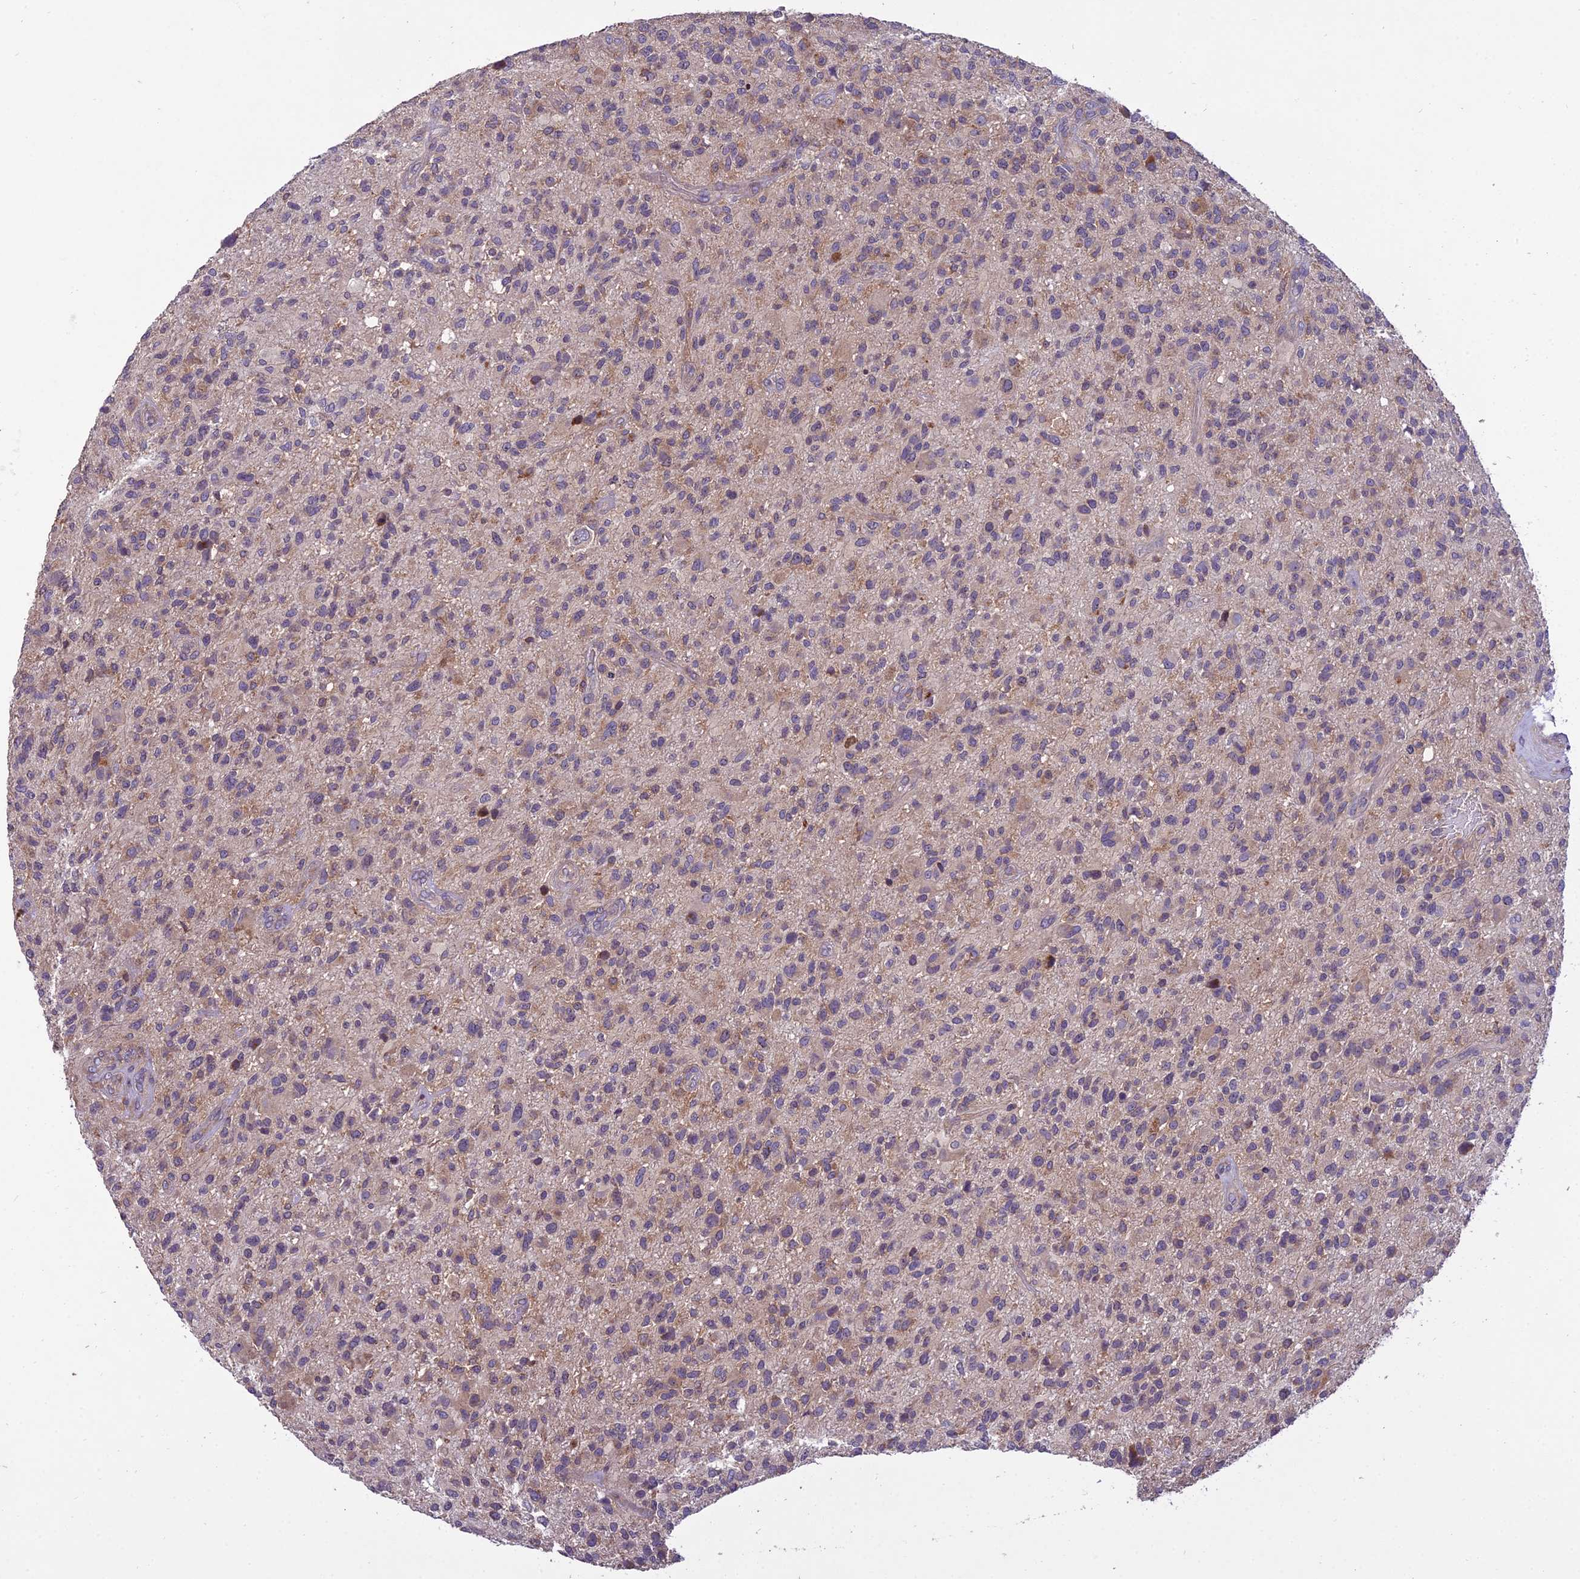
{"staining": {"intensity": "moderate", "quantity": "25%-75%", "location": "cytoplasmic/membranous"}, "tissue": "glioma", "cell_type": "Tumor cells", "image_type": "cancer", "snomed": [{"axis": "morphology", "description": "Glioma, malignant, High grade"}, {"axis": "topography", "description": "Brain"}], "caption": "Brown immunohistochemical staining in human malignant high-grade glioma reveals moderate cytoplasmic/membranous staining in about 25%-75% of tumor cells.", "gene": "CENPL", "patient": {"sex": "male", "age": 47}}